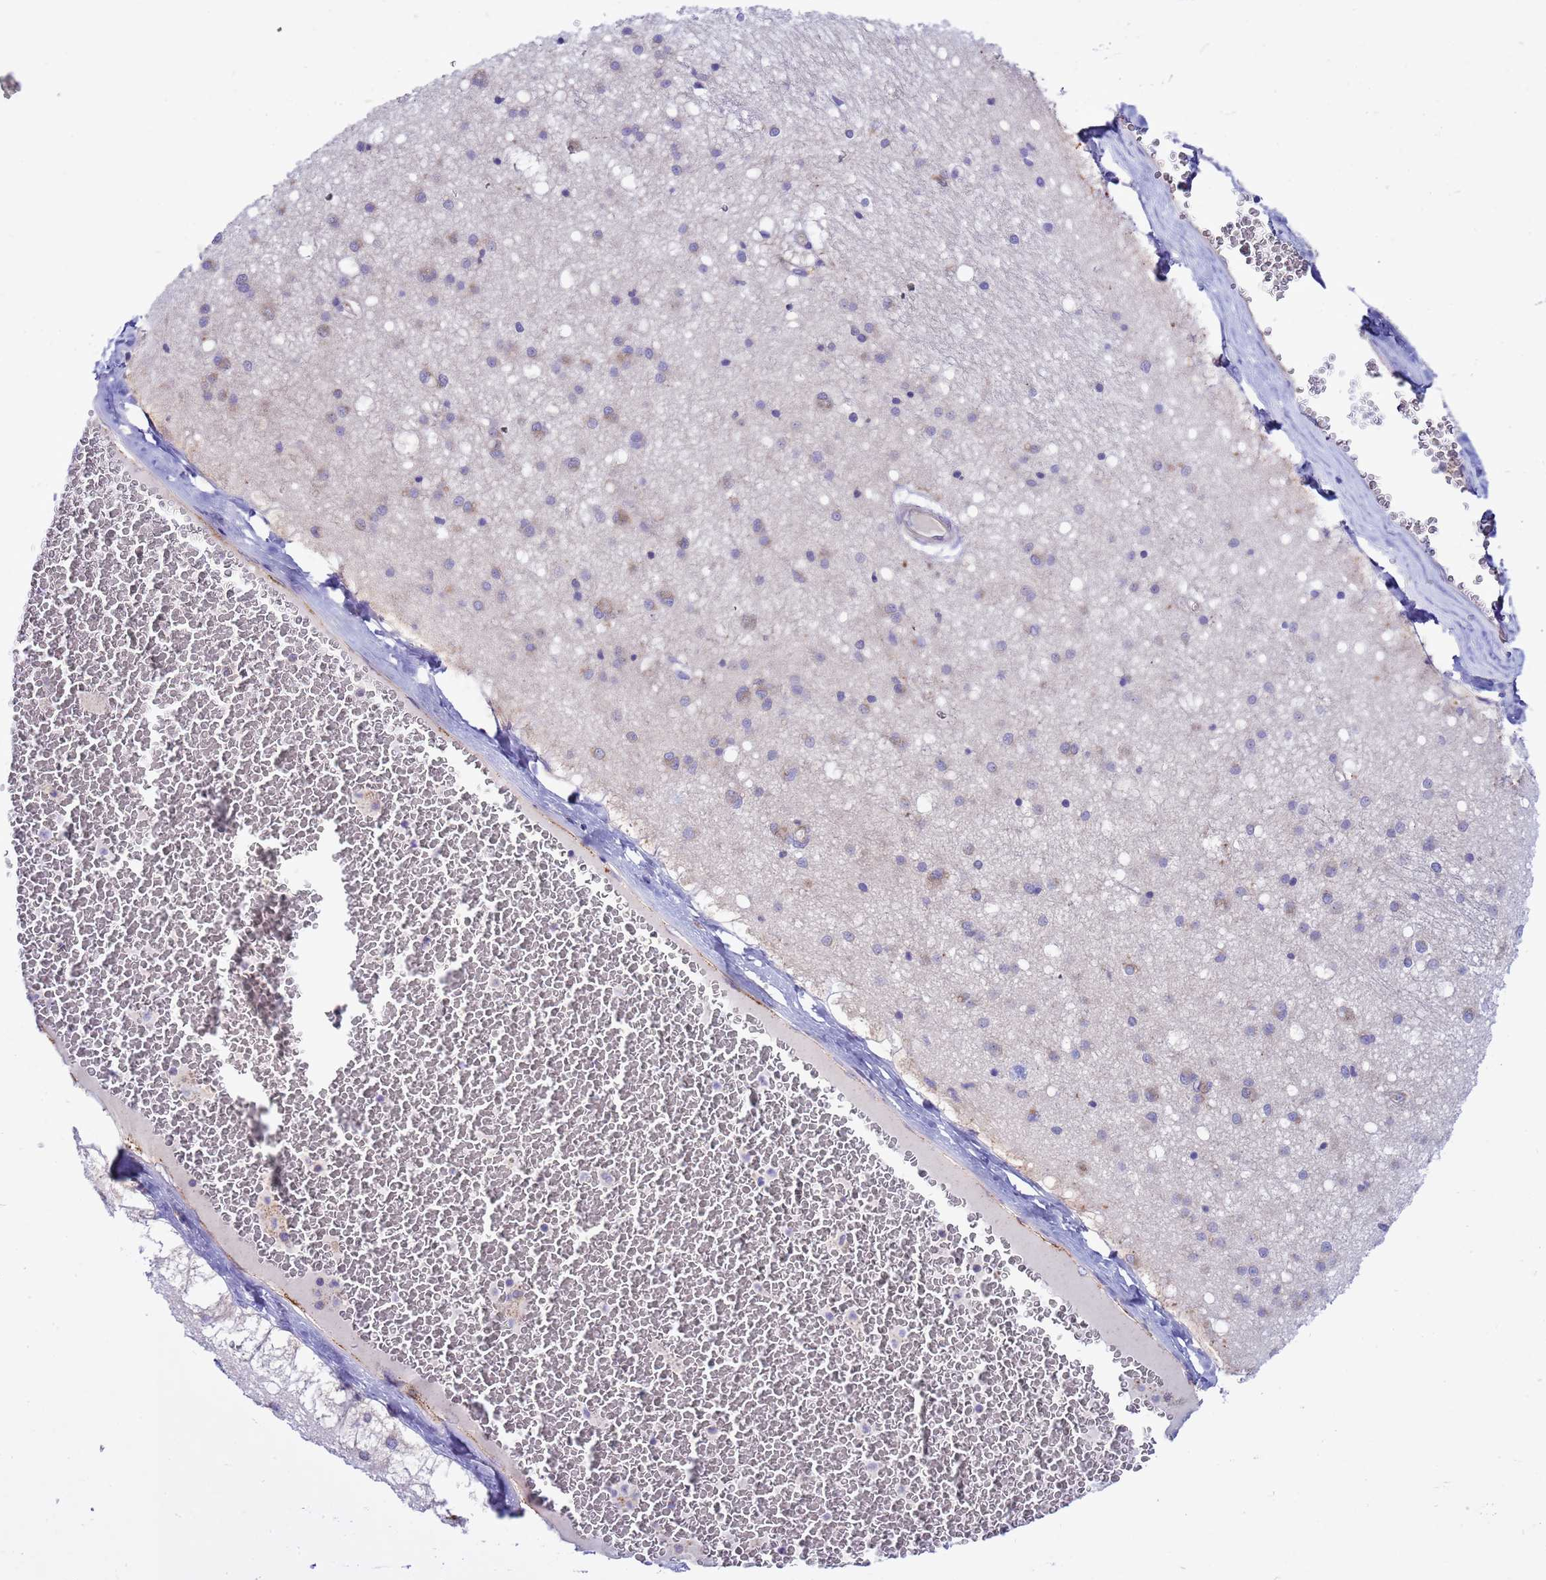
{"staining": {"intensity": "weak", "quantity": "<25%", "location": "cytoplasmic/membranous"}, "tissue": "caudate", "cell_type": "Glial cells", "image_type": "normal", "snomed": [{"axis": "morphology", "description": "Normal tissue, NOS"}, {"axis": "topography", "description": "Lateral ventricle wall"}], "caption": "DAB immunohistochemical staining of unremarkable human caudate reveals no significant staining in glial cells.", "gene": "ANAPC1", "patient": {"sex": "male", "age": 37}}